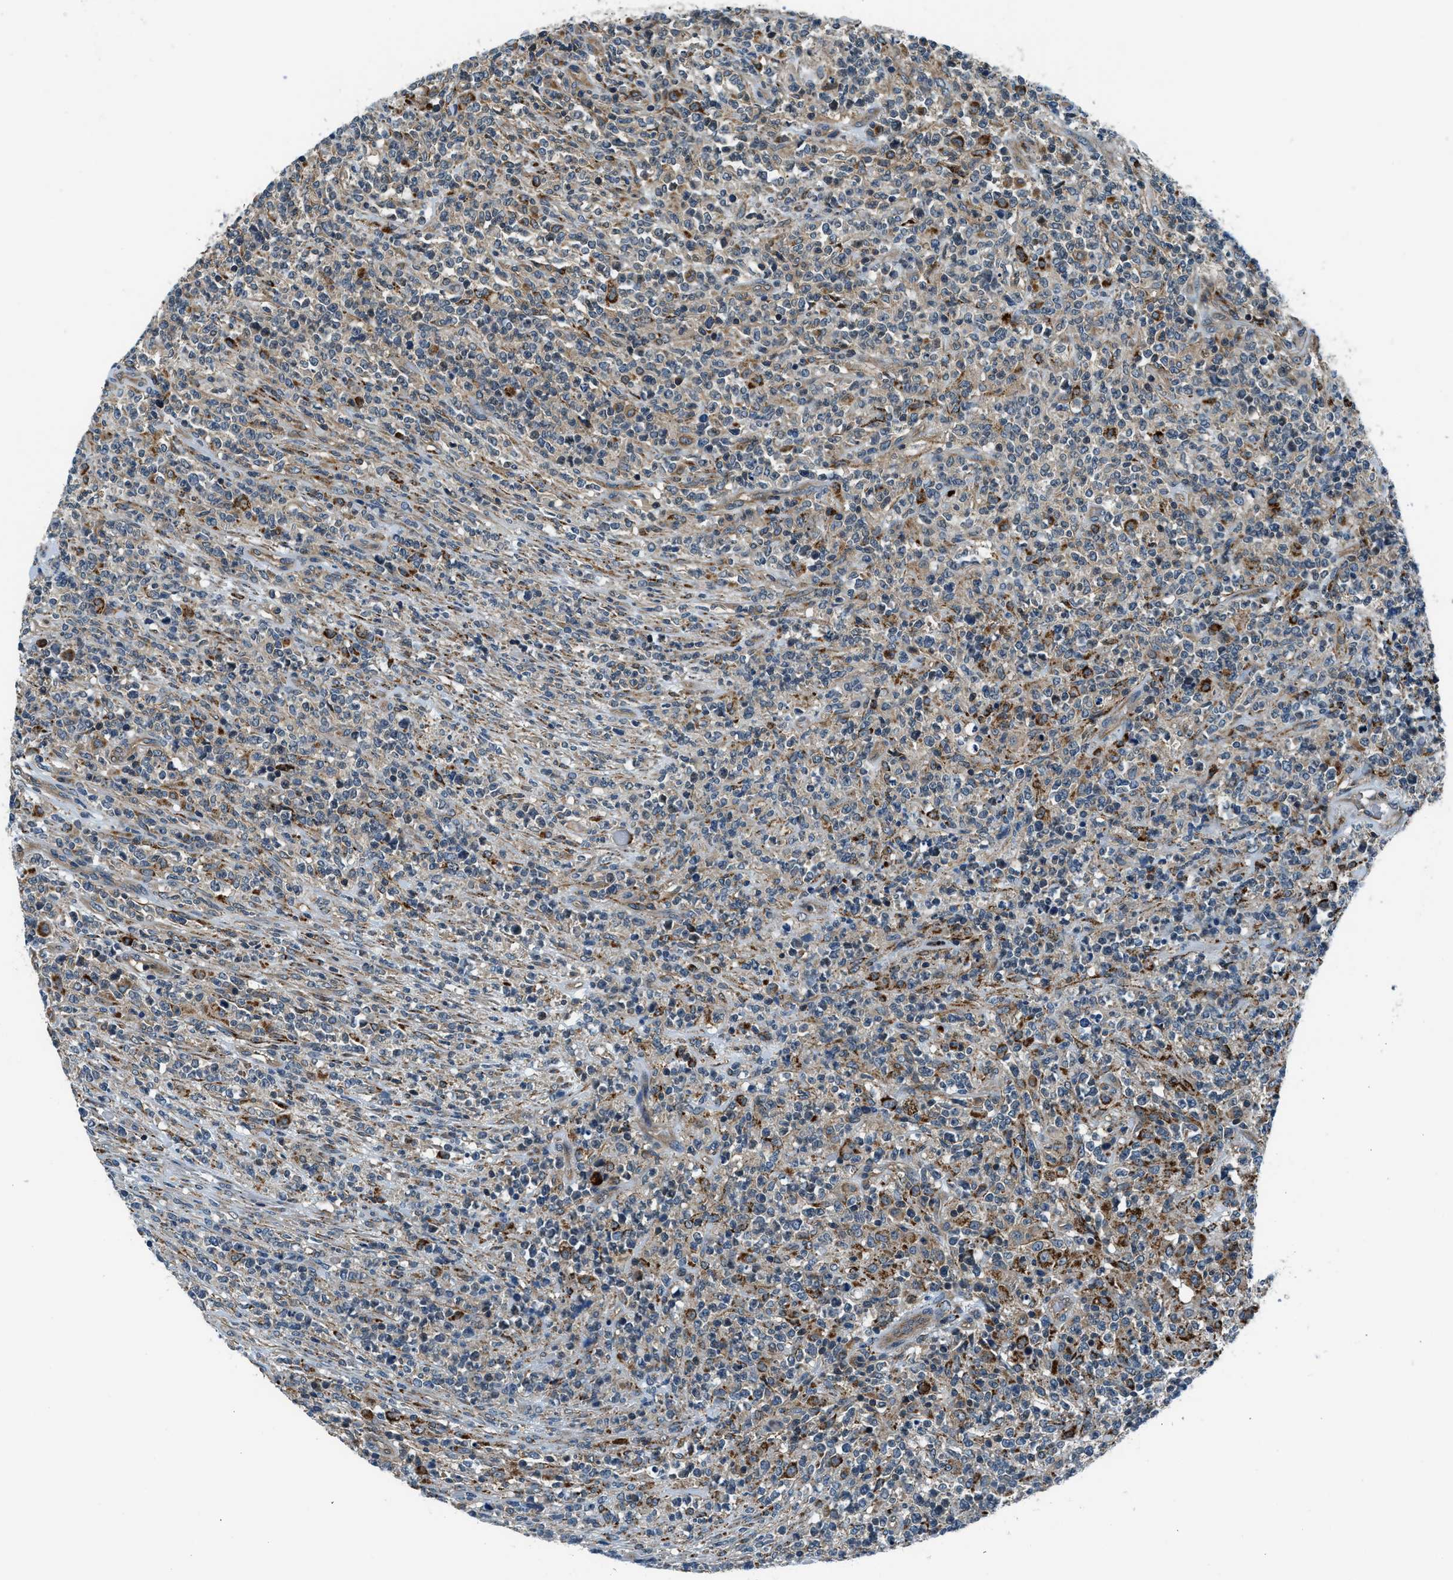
{"staining": {"intensity": "weak", "quantity": "25%-75%", "location": "cytoplasmic/membranous"}, "tissue": "lymphoma", "cell_type": "Tumor cells", "image_type": "cancer", "snomed": [{"axis": "morphology", "description": "Malignant lymphoma, non-Hodgkin's type, High grade"}, {"axis": "topography", "description": "Soft tissue"}], "caption": "Brown immunohistochemical staining in human malignant lymphoma, non-Hodgkin's type (high-grade) displays weak cytoplasmic/membranous expression in approximately 25%-75% of tumor cells. The staining was performed using DAB, with brown indicating positive protein expression. Nuclei are stained blue with hematoxylin.", "gene": "SLC19A2", "patient": {"sex": "male", "age": 18}}